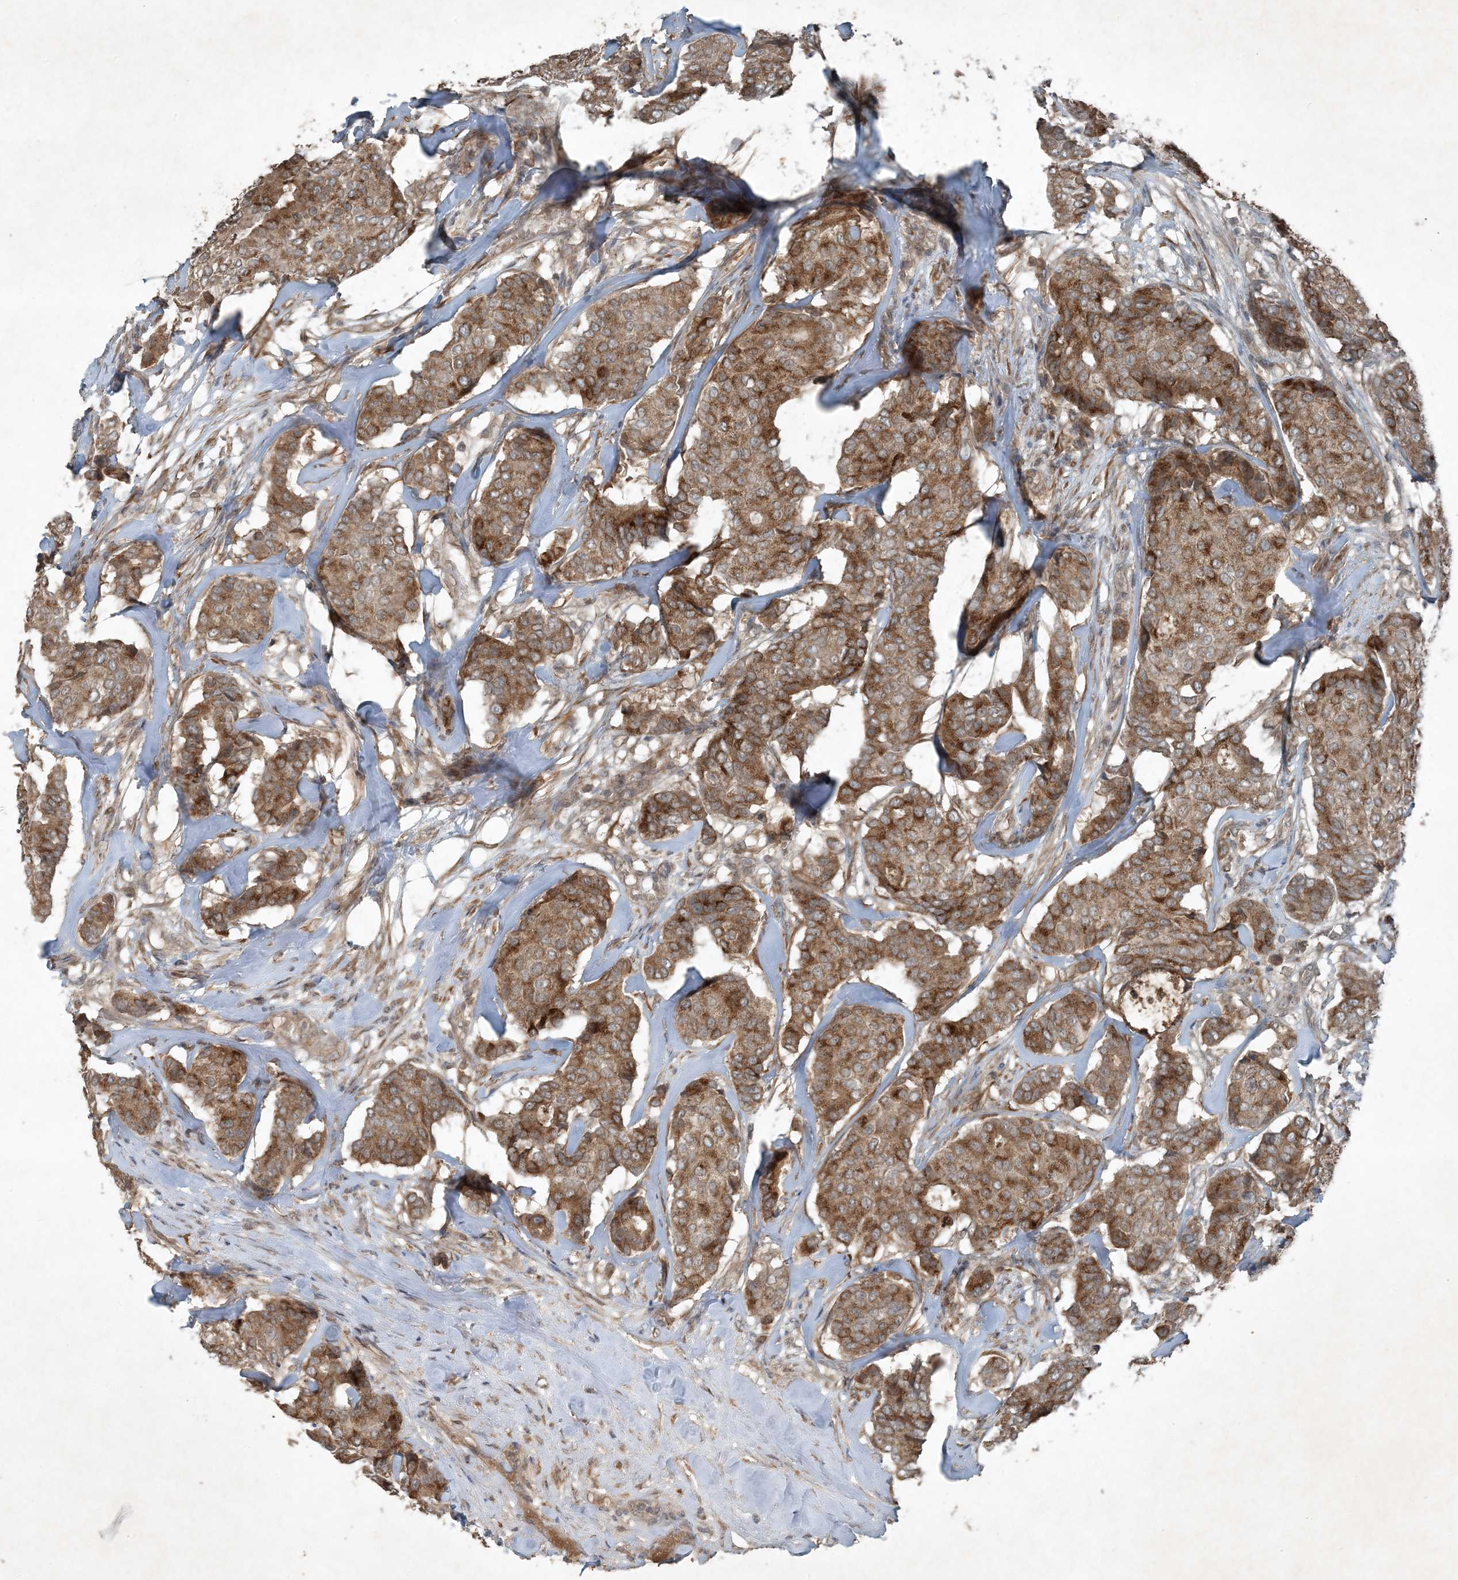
{"staining": {"intensity": "moderate", "quantity": ">75%", "location": "cytoplasmic/membranous"}, "tissue": "breast cancer", "cell_type": "Tumor cells", "image_type": "cancer", "snomed": [{"axis": "morphology", "description": "Duct carcinoma"}, {"axis": "topography", "description": "Breast"}], "caption": "Approximately >75% of tumor cells in human breast cancer (intraductal carcinoma) reveal moderate cytoplasmic/membranous protein positivity as visualized by brown immunohistochemical staining.", "gene": "MDN1", "patient": {"sex": "female", "age": 75}}